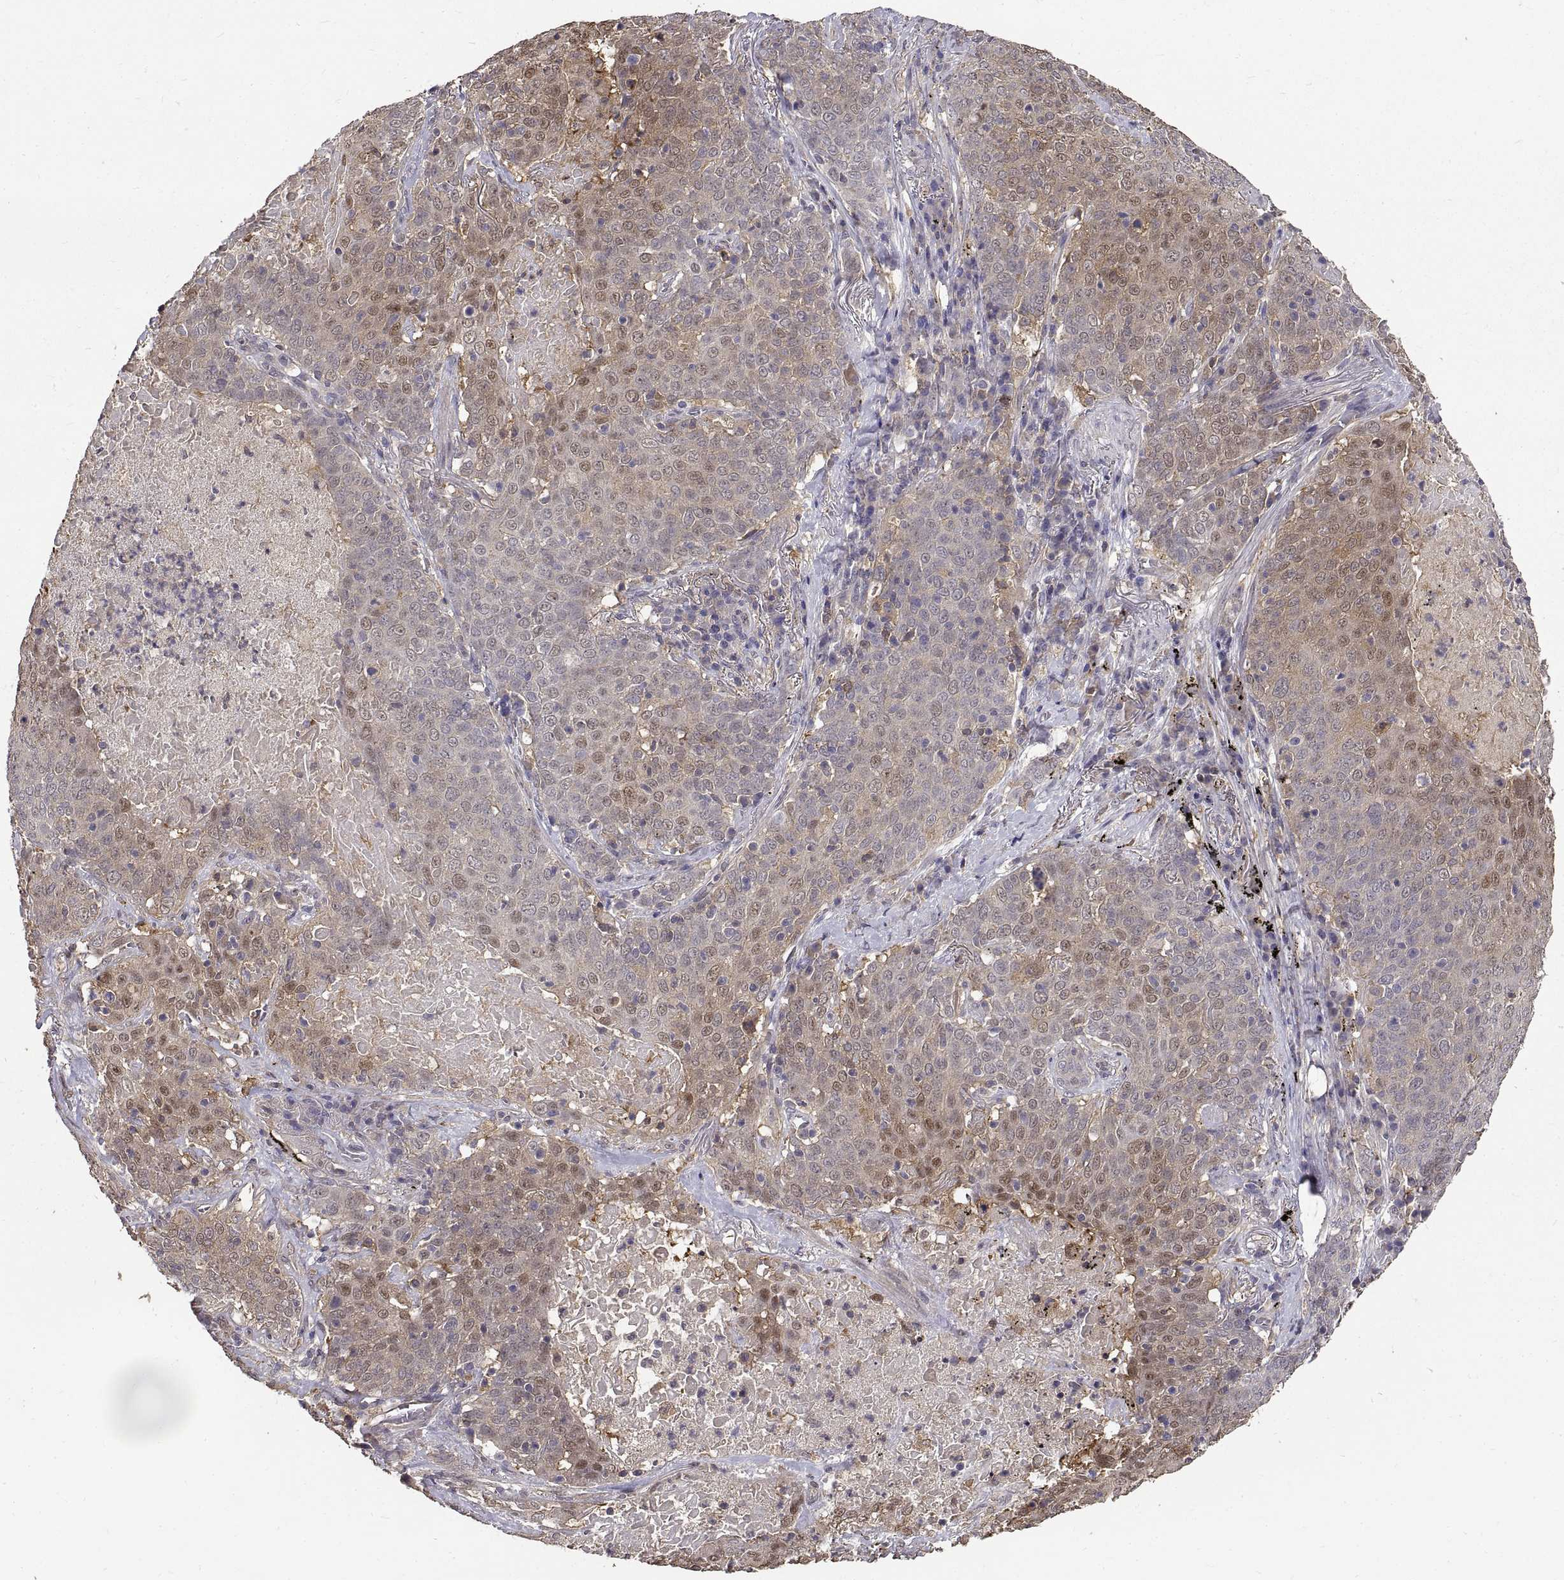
{"staining": {"intensity": "weak", "quantity": "25%-75%", "location": "cytoplasmic/membranous,nuclear"}, "tissue": "lung cancer", "cell_type": "Tumor cells", "image_type": "cancer", "snomed": [{"axis": "morphology", "description": "Squamous cell carcinoma, NOS"}, {"axis": "topography", "description": "Lung"}], "caption": "Immunohistochemistry histopathology image of neoplastic tissue: human lung squamous cell carcinoma stained using IHC displays low levels of weak protein expression localized specifically in the cytoplasmic/membranous and nuclear of tumor cells, appearing as a cytoplasmic/membranous and nuclear brown color.", "gene": "PEA15", "patient": {"sex": "male", "age": 82}}